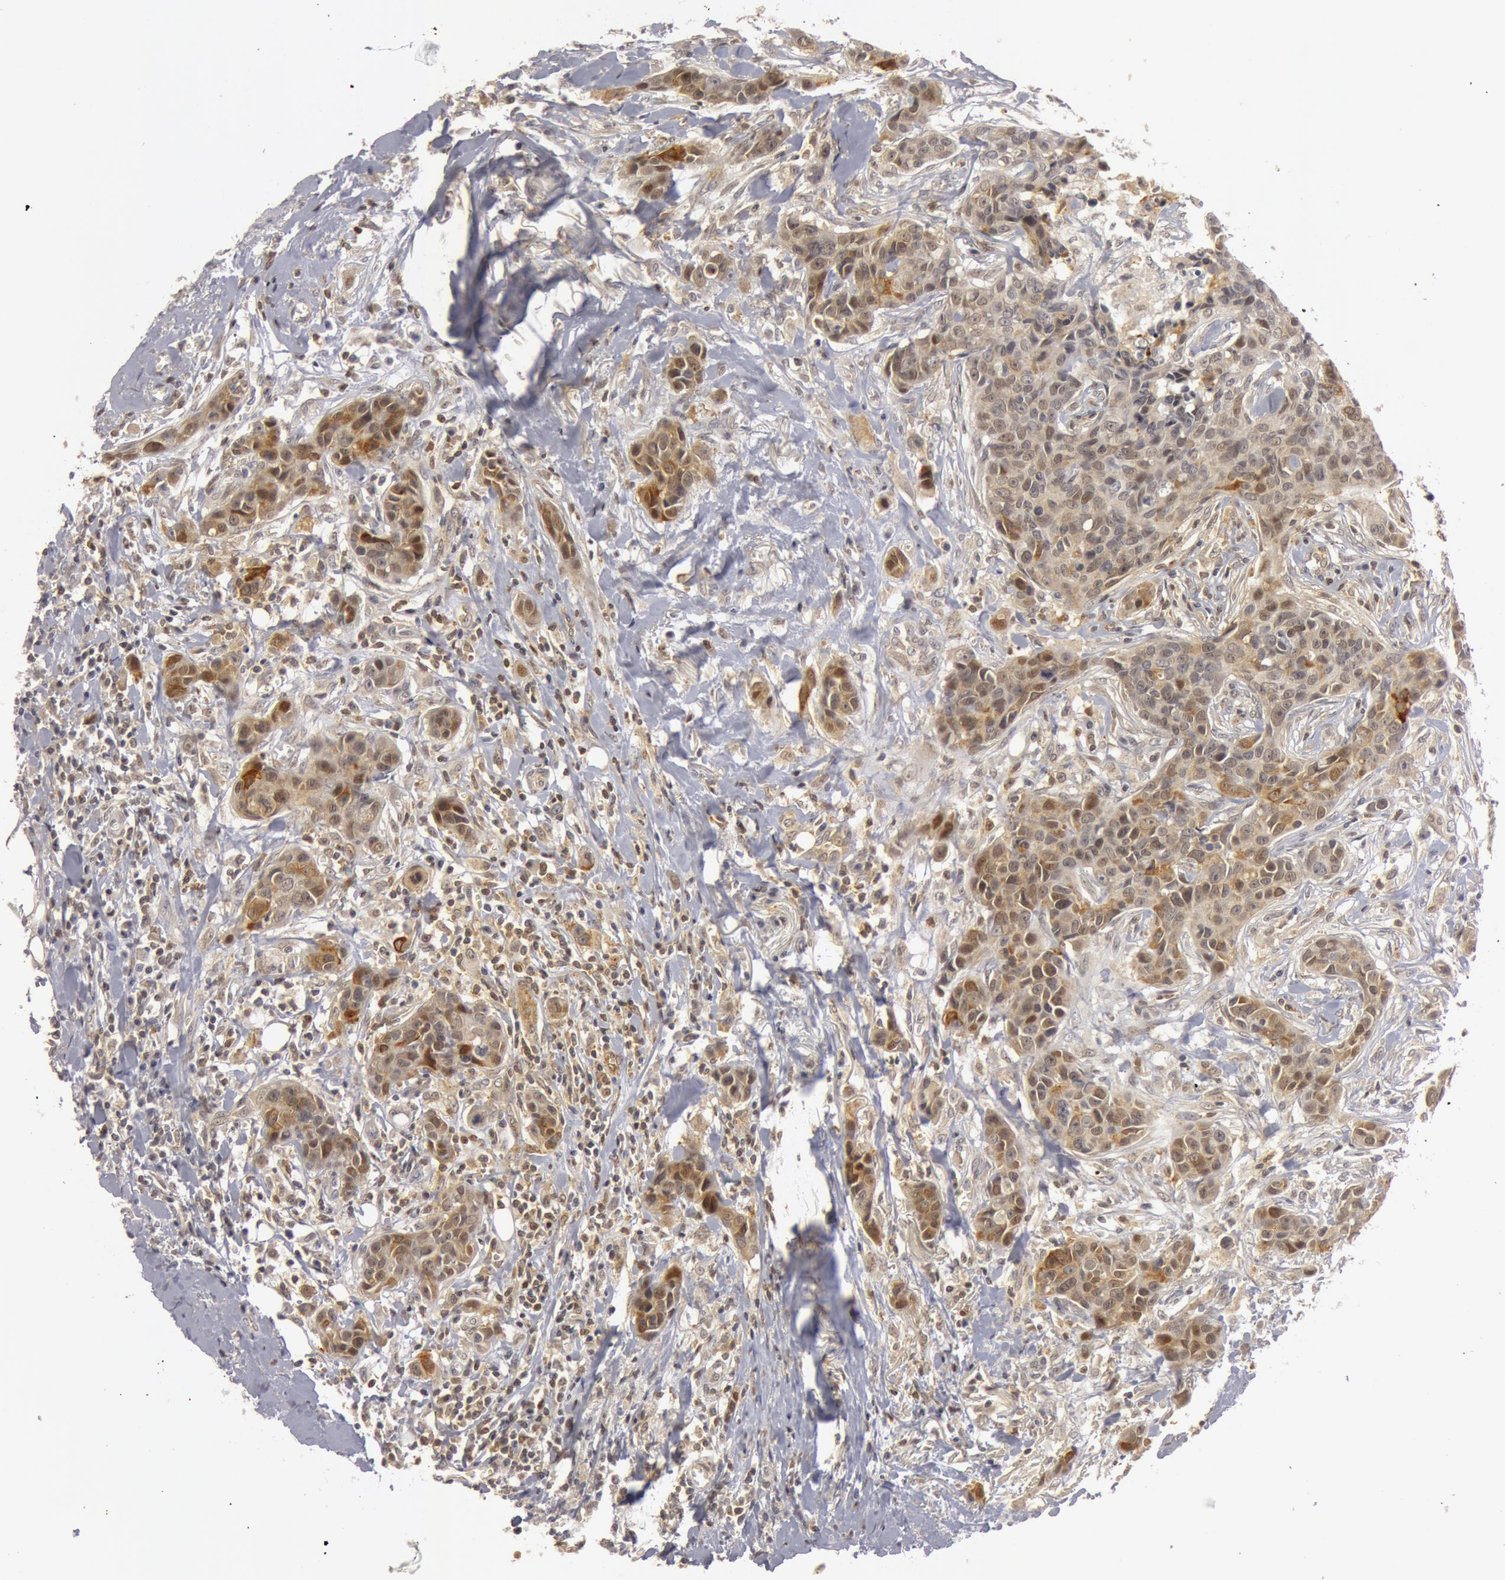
{"staining": {"intensity": "weak", "quantity": "25%-75%", "location": "nuclear"}, "tissue": "breast cancer", "cell_type": "Tumor cells", "image_type": "cancer", "snomed": [{"axis": "morphology", "description": "Duct carcinoma"}, {"axis": "topography", "description": "Breast"}], "caption": "A brown stain shows weak nuclear positivity of a protein in human breast cancer tumor cells.", "gene": "OASL", "patient": {"sex": "female", "age": 91}}